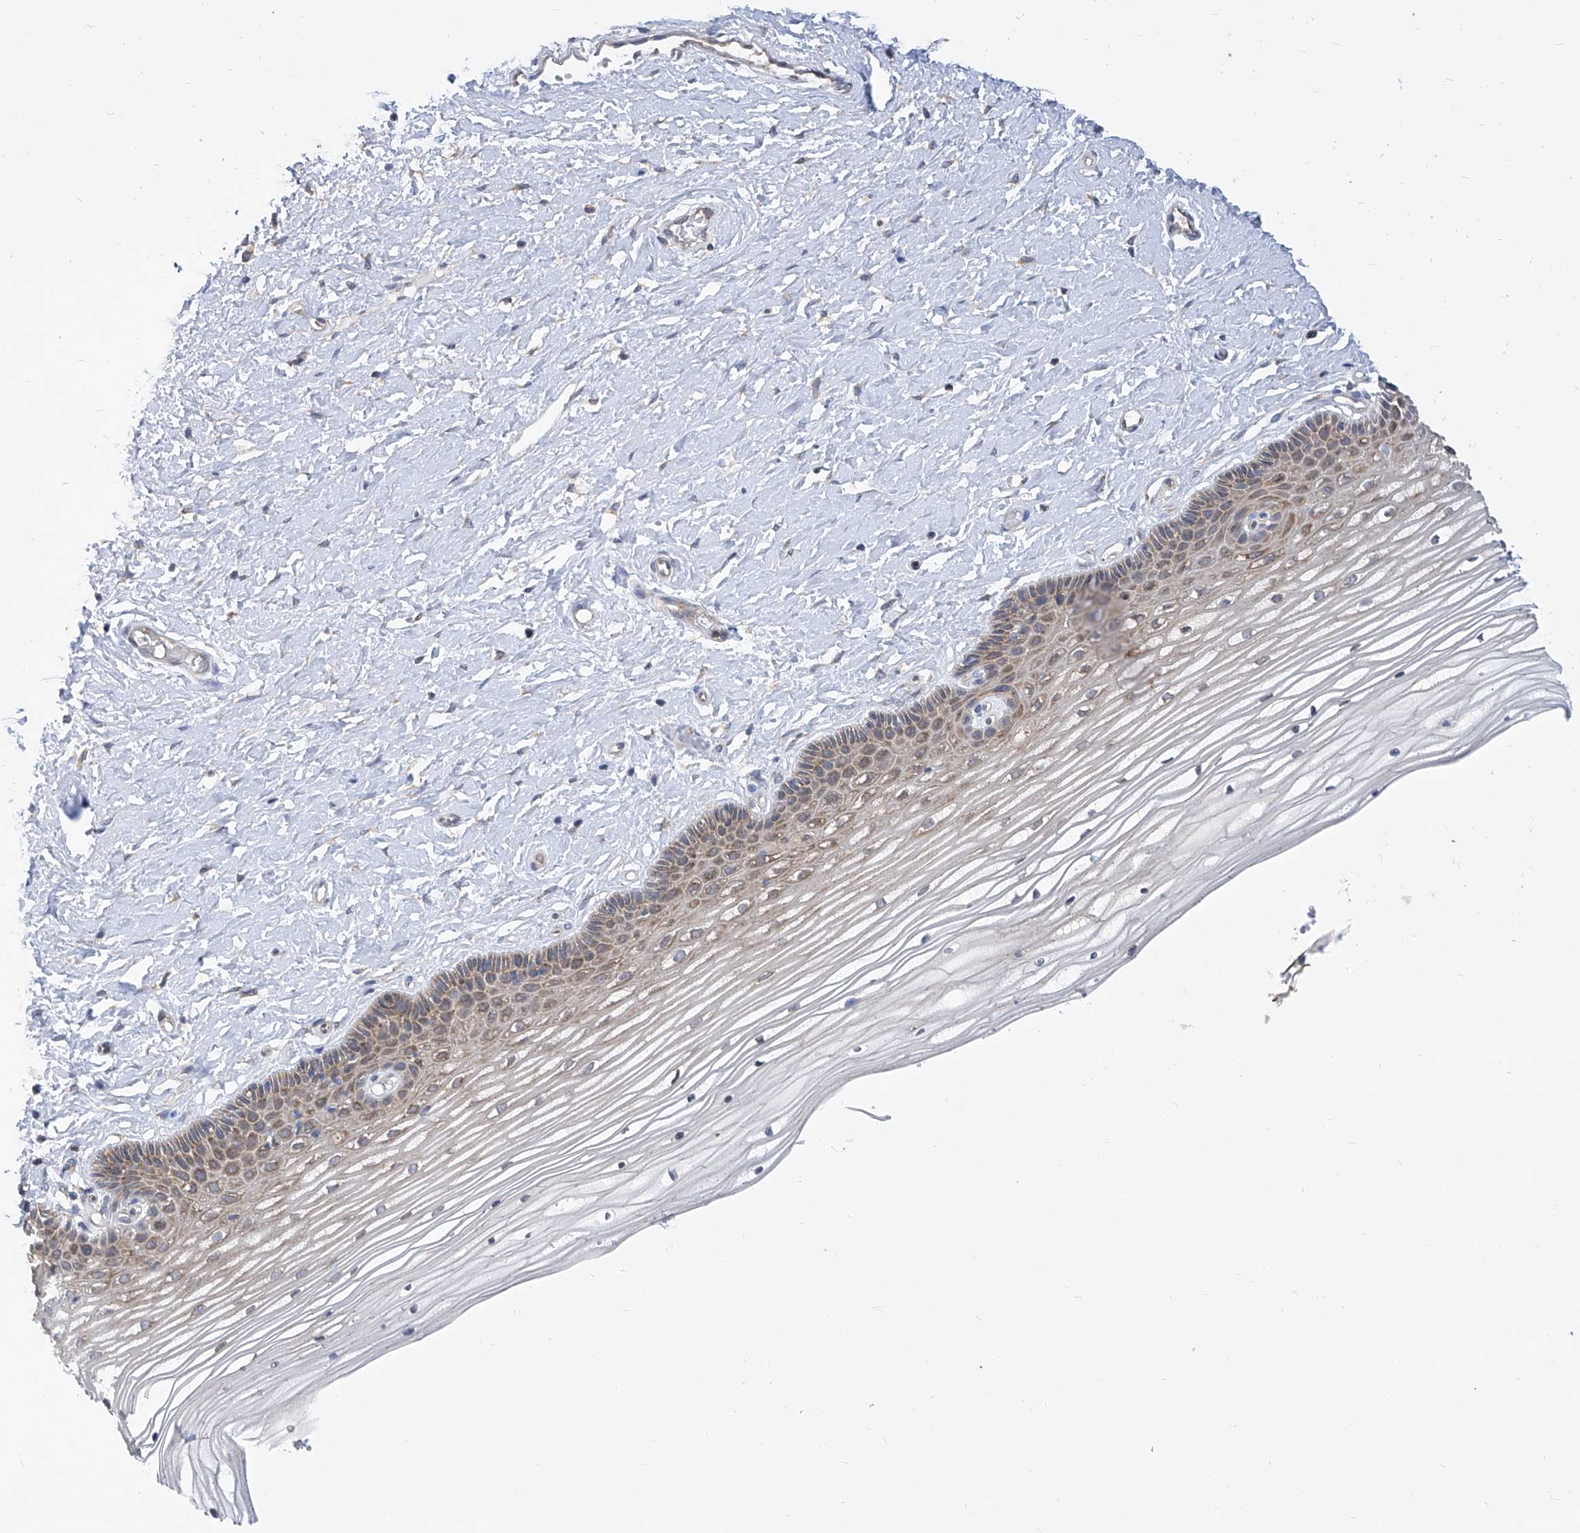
{"staining": {"intensity": "moderate", "quantity": "25%-75%", "location": "cytoplasmic/membranous"}, "tissue": "vagina", "cell_type": "Squamous epithelial cells", "image_type": "normal", "snomed": [{"axis": "morphology", "description": "Normal tissue, NOS"}, {"axis": "topography", "description": "Vagina"}, {"axis": "topography", "description": "Cervix"}], "caption": "A medium amount of moderate cytoplasmic/membranous expression is seen in approximately 25%-75% of squamous epithelial cells in unremarkable vagina. The staining was performed using DAB to visualize the protein expression in brown, while the nuclei were stained in blue with hematoxylin (Magnification: 20x).", "gene": "EIF3M", "patient": {"sex": "female", "age": 40}}